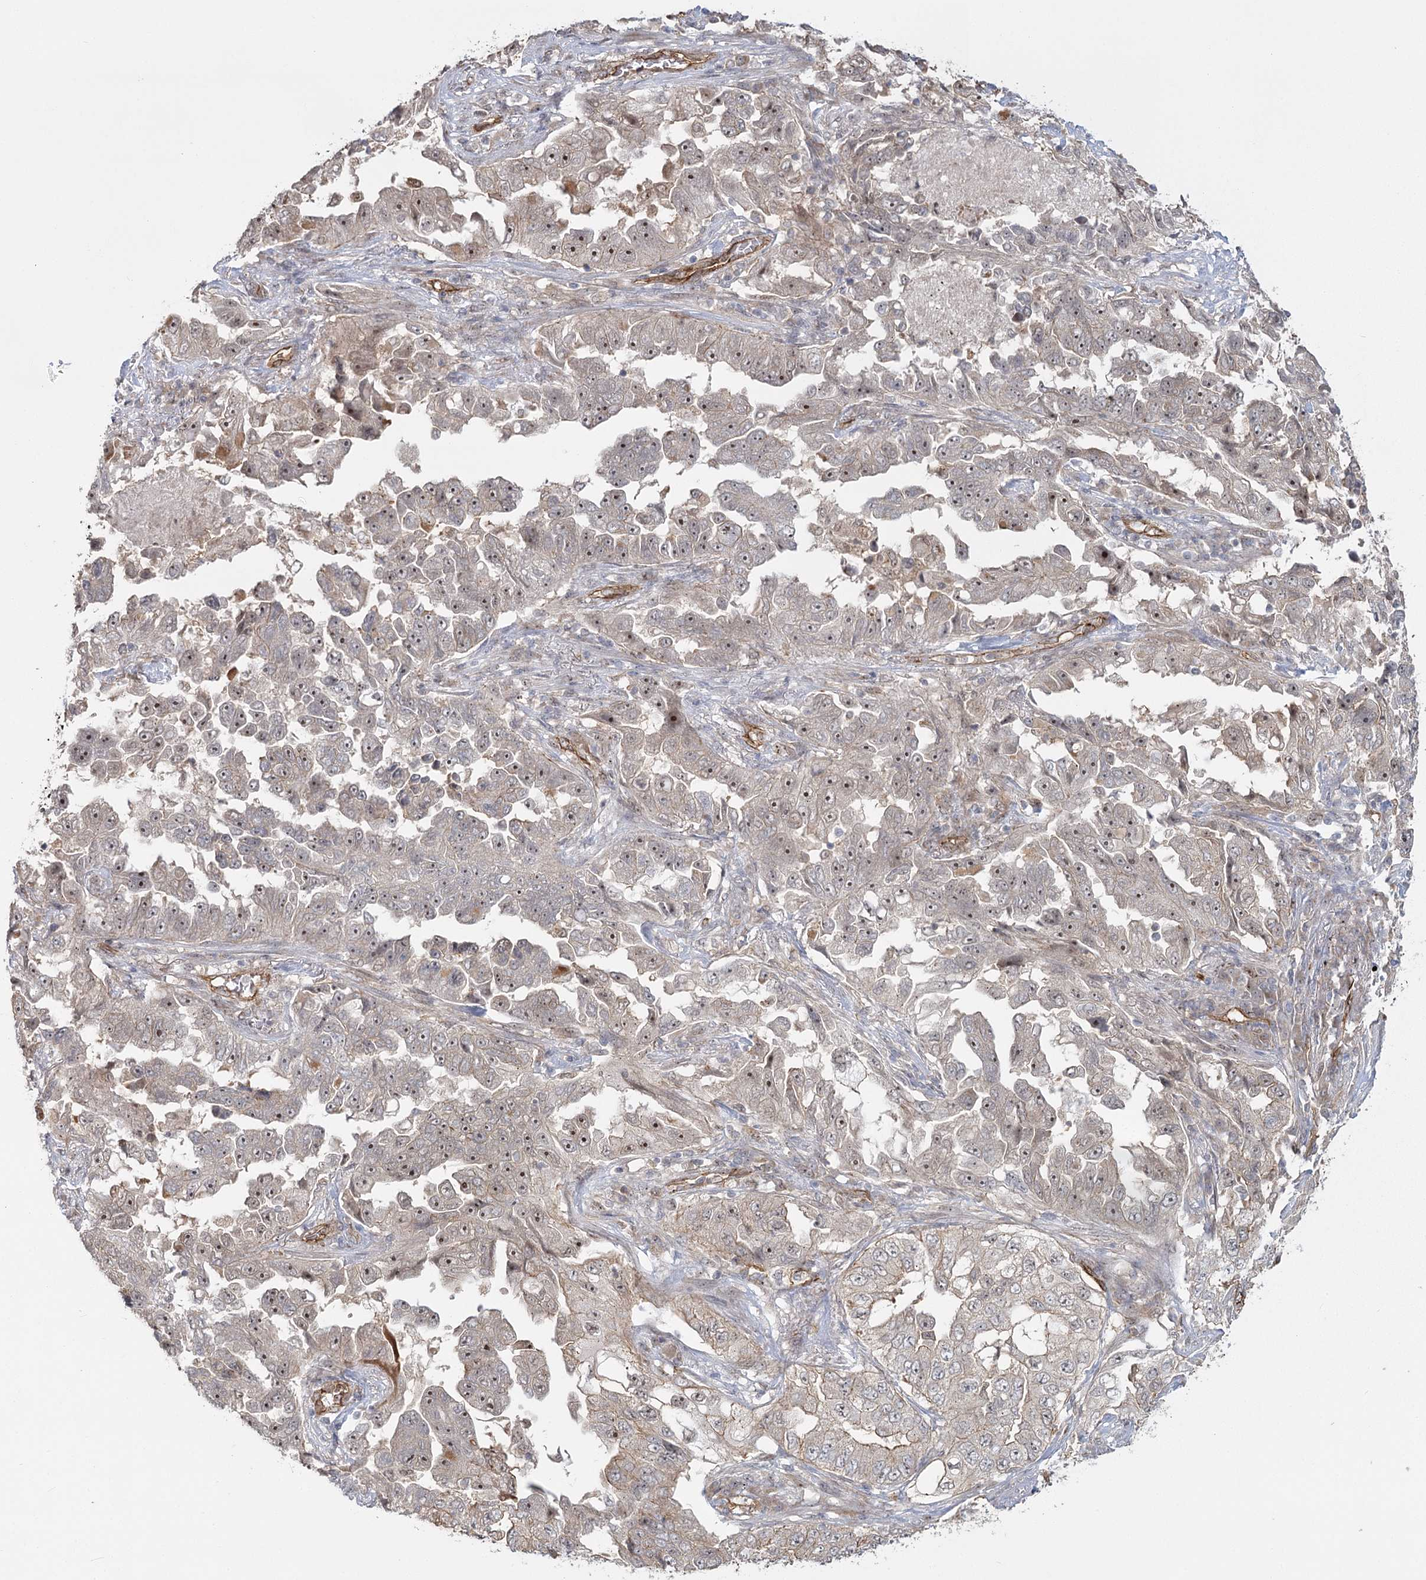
{"staining": {"intensity": "weak", "quantity": "<25%", "location": "nuclear"}, "tissue": "lung cancer", "cell_type": "Tumor cells", "image_type": "cancer", "snomed": [{"axis": "morphology", "description": "Adenocarcinoma, NOS"}, {"axis": "topography", "description": "Lung"}], "caption": "Protein analysis of adenocarcinoma (lung) exhibits no significant positivity in tumor cells. (DAB immunohistochemistry with hematoxylin counter stain).", "gene": "RPP14", "patient": {"sex": "female", "age": 51}}